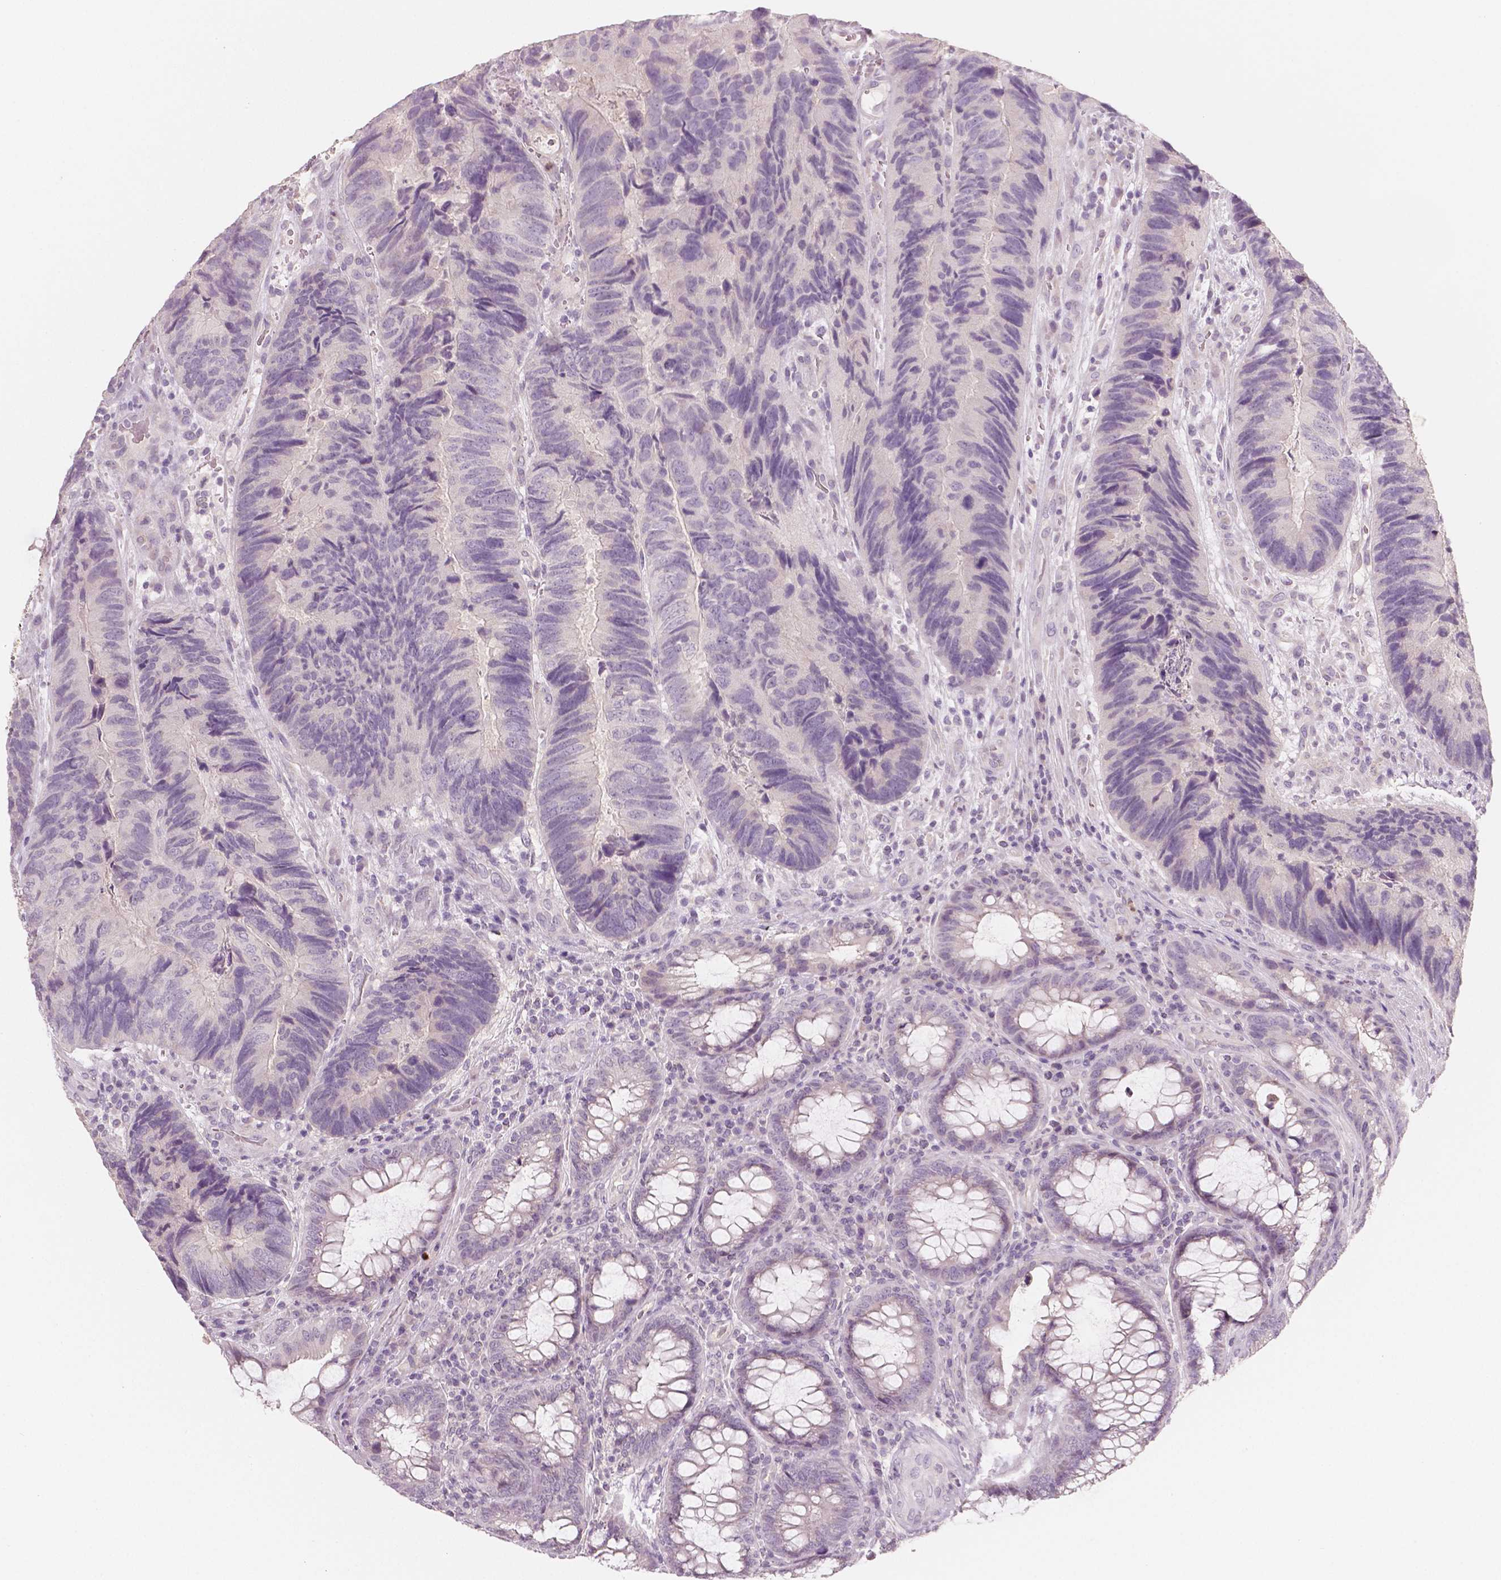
{"staining": {"intensity": "negative", "quantity": "none", "location": "none"}, "tissue": "colorectal cancer", "cell_type": "Tumor cells", "image_type": "cancer", "snomed": [{"axis": "morphology", "description": "Adenocarcinoma, NOS"}, {"axis": "topography", "description": "Colon"}], "caption": "Colorectal cancer (adenocarcinoma) was stained to show a protein in brown. There is no significant expression in tumor cells. (Stains: DAB IHC with hematoxylin counter stain, Microscopy: brightfield microscopy at high magnification).", "gene": "APOA4", "patient": {"sex": "female", "age": 67}}